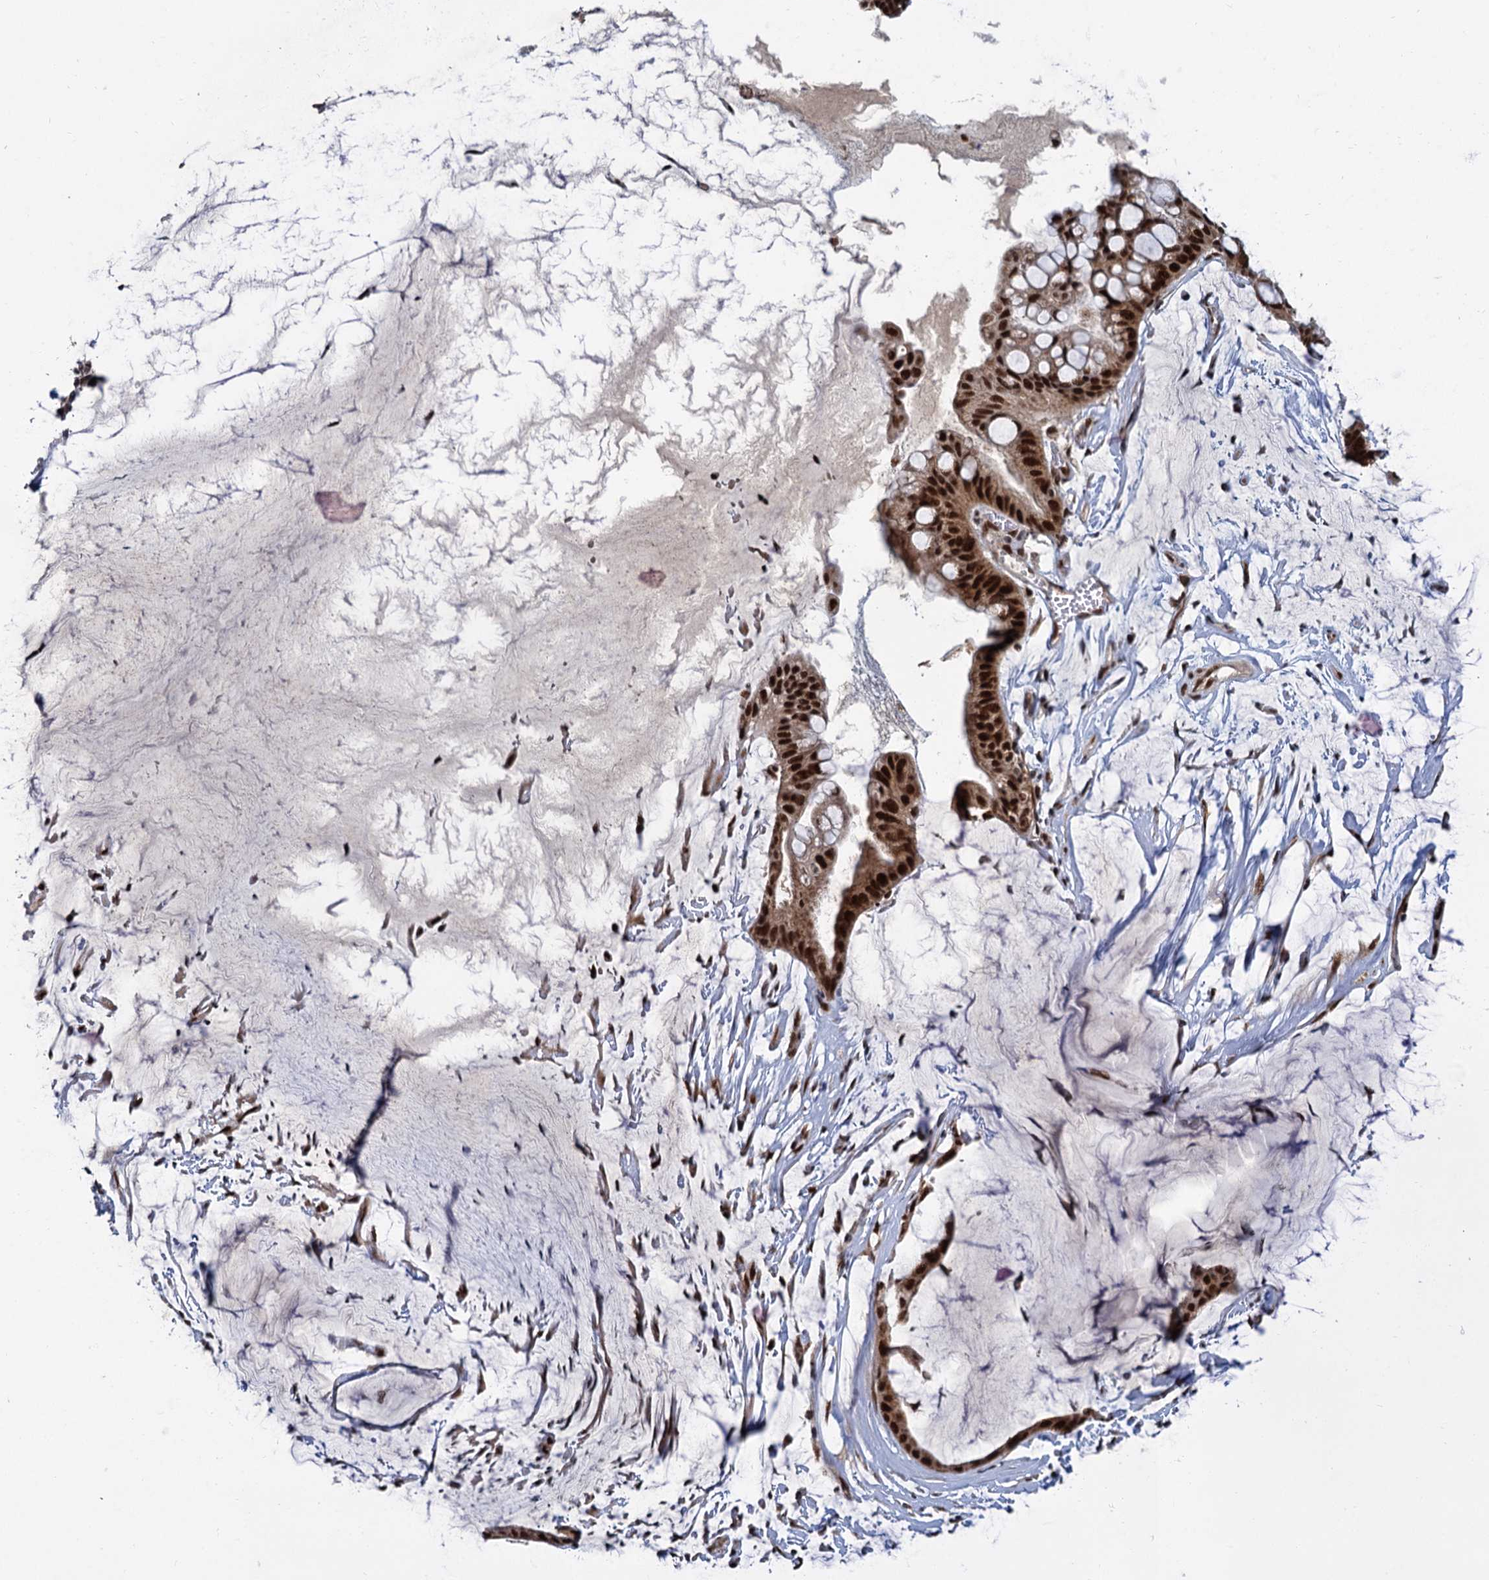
{"staining": {"intensity": "strong", "quantity": ">75%", "location": "cytoplasmic/membranous,nuclear"}, "tissue": "ovarian cancer", "cell_type": "Tumor cells", "image_type": "cancer", "snomed": [{"axis": "morphology", "description": "Cystadenocarcinoma, mucinous, NOS"}, {"axis": "topography", "description": "Ovary"}], "caption": "Mucinous cystadenocarcinoma (ovarian) stained with IHC exhibits strong cytoplasmic/membranous and nuclear positivity in approximately >75% of tumor cells.", "gene": "WBP4", "patient": {"sex": "female", "age": 73}}